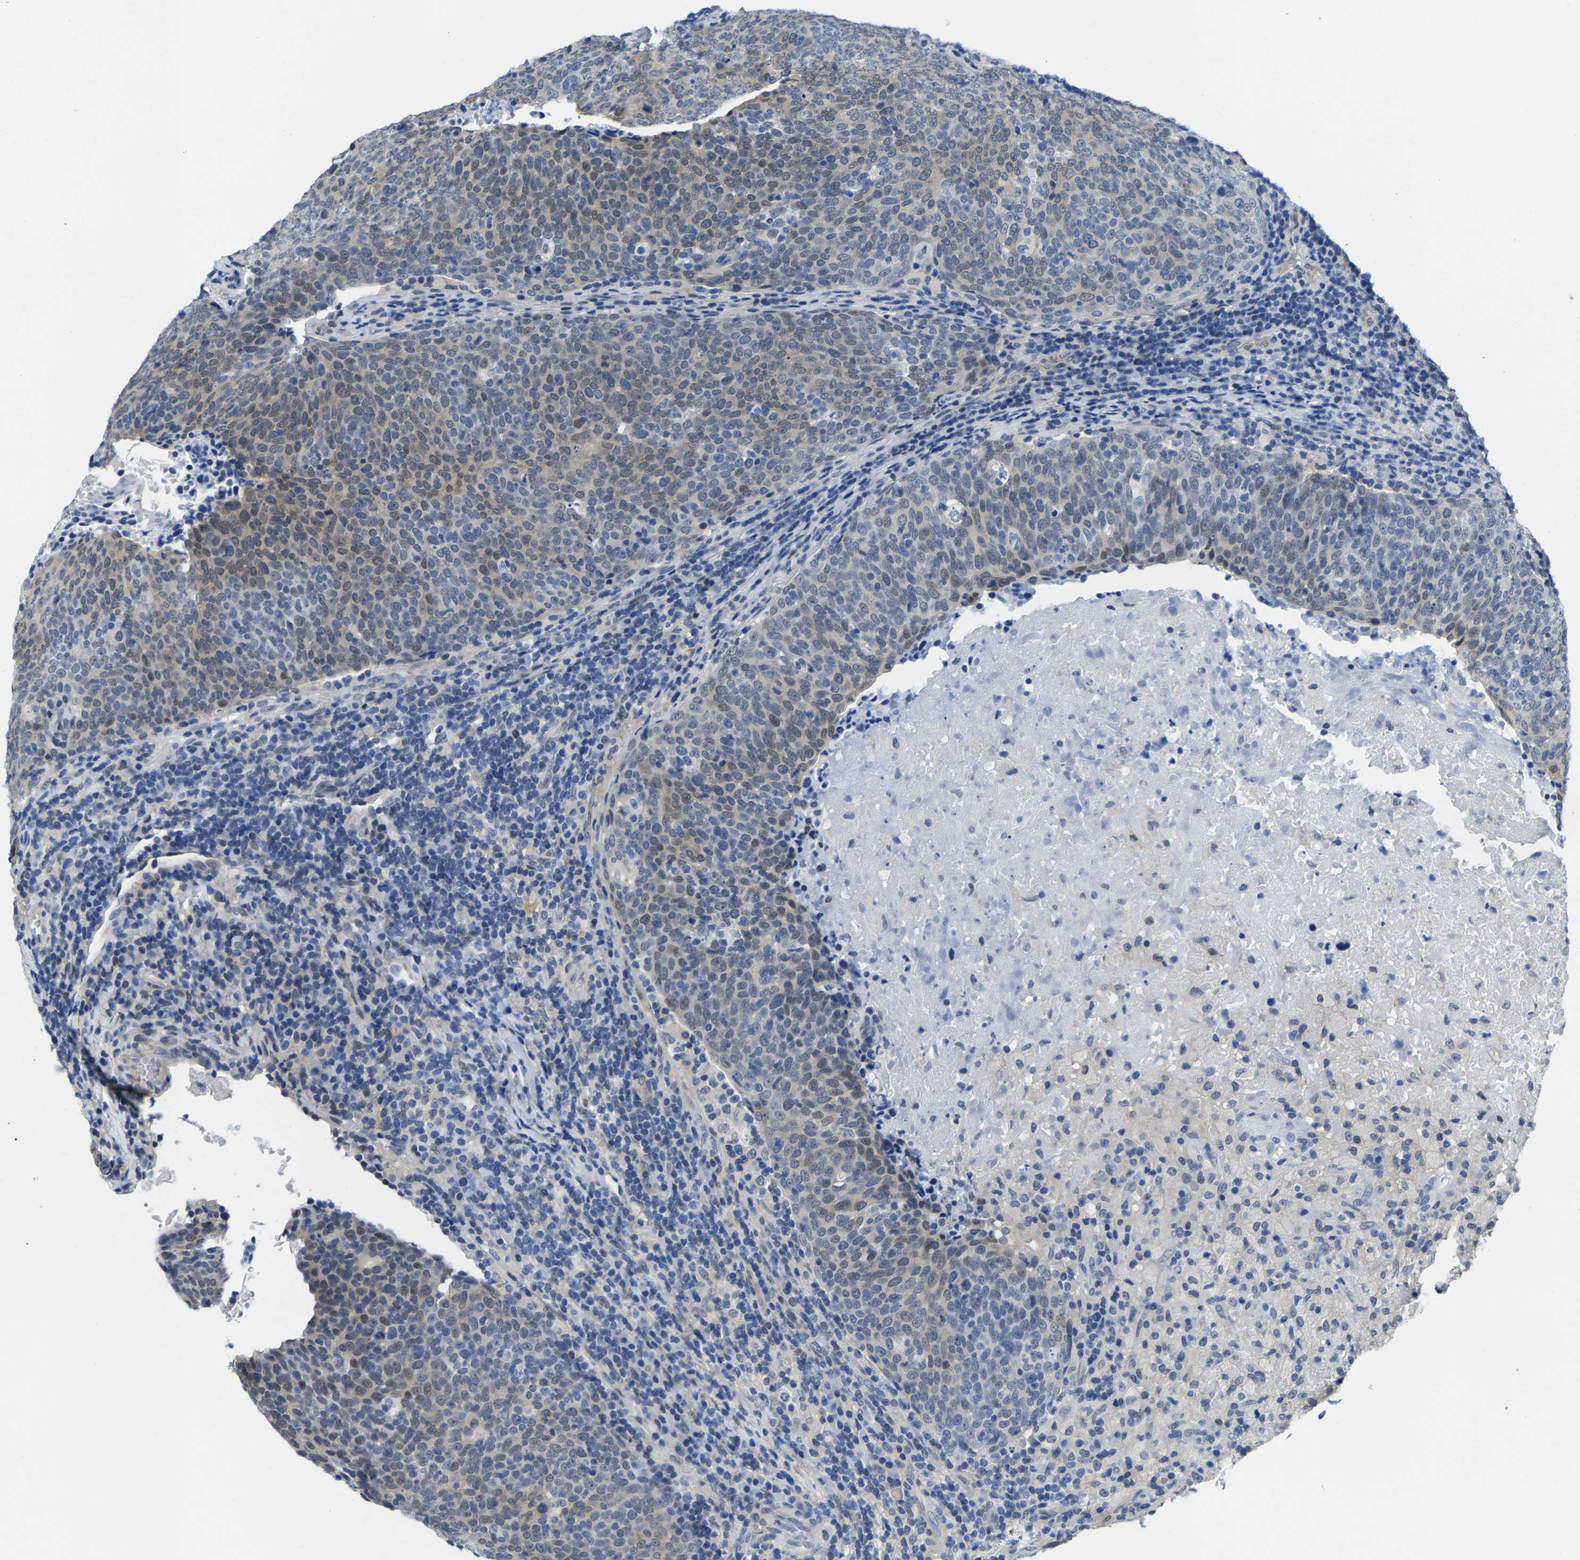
{"staining": {"intensity": "weak", "quantity": "<25%", "location": "cytoplasmic/membranous"}, "tissue": "head and neck cancer", "cell_type": "Tumor cells", "image_type": "cancer", "snomed": [{"axis": "morphology", "description": "Squamous cell carcinoma, NOS"}, {"axis": "morphology", "description": "Squamous cell carcinoma, metastatic, NOS"}, {"axis": "topography", "description": "Lymph node"}, {"axis": "topography", "description": "Head-Neck"}], "caption": "There is no significant positivity in tumor cells of metastatic squamous cell carcinoma (head and neck). Nuclei are stained in blue.", "gene": "SSH3", "patient": {"sex": "male", "age": 62}}